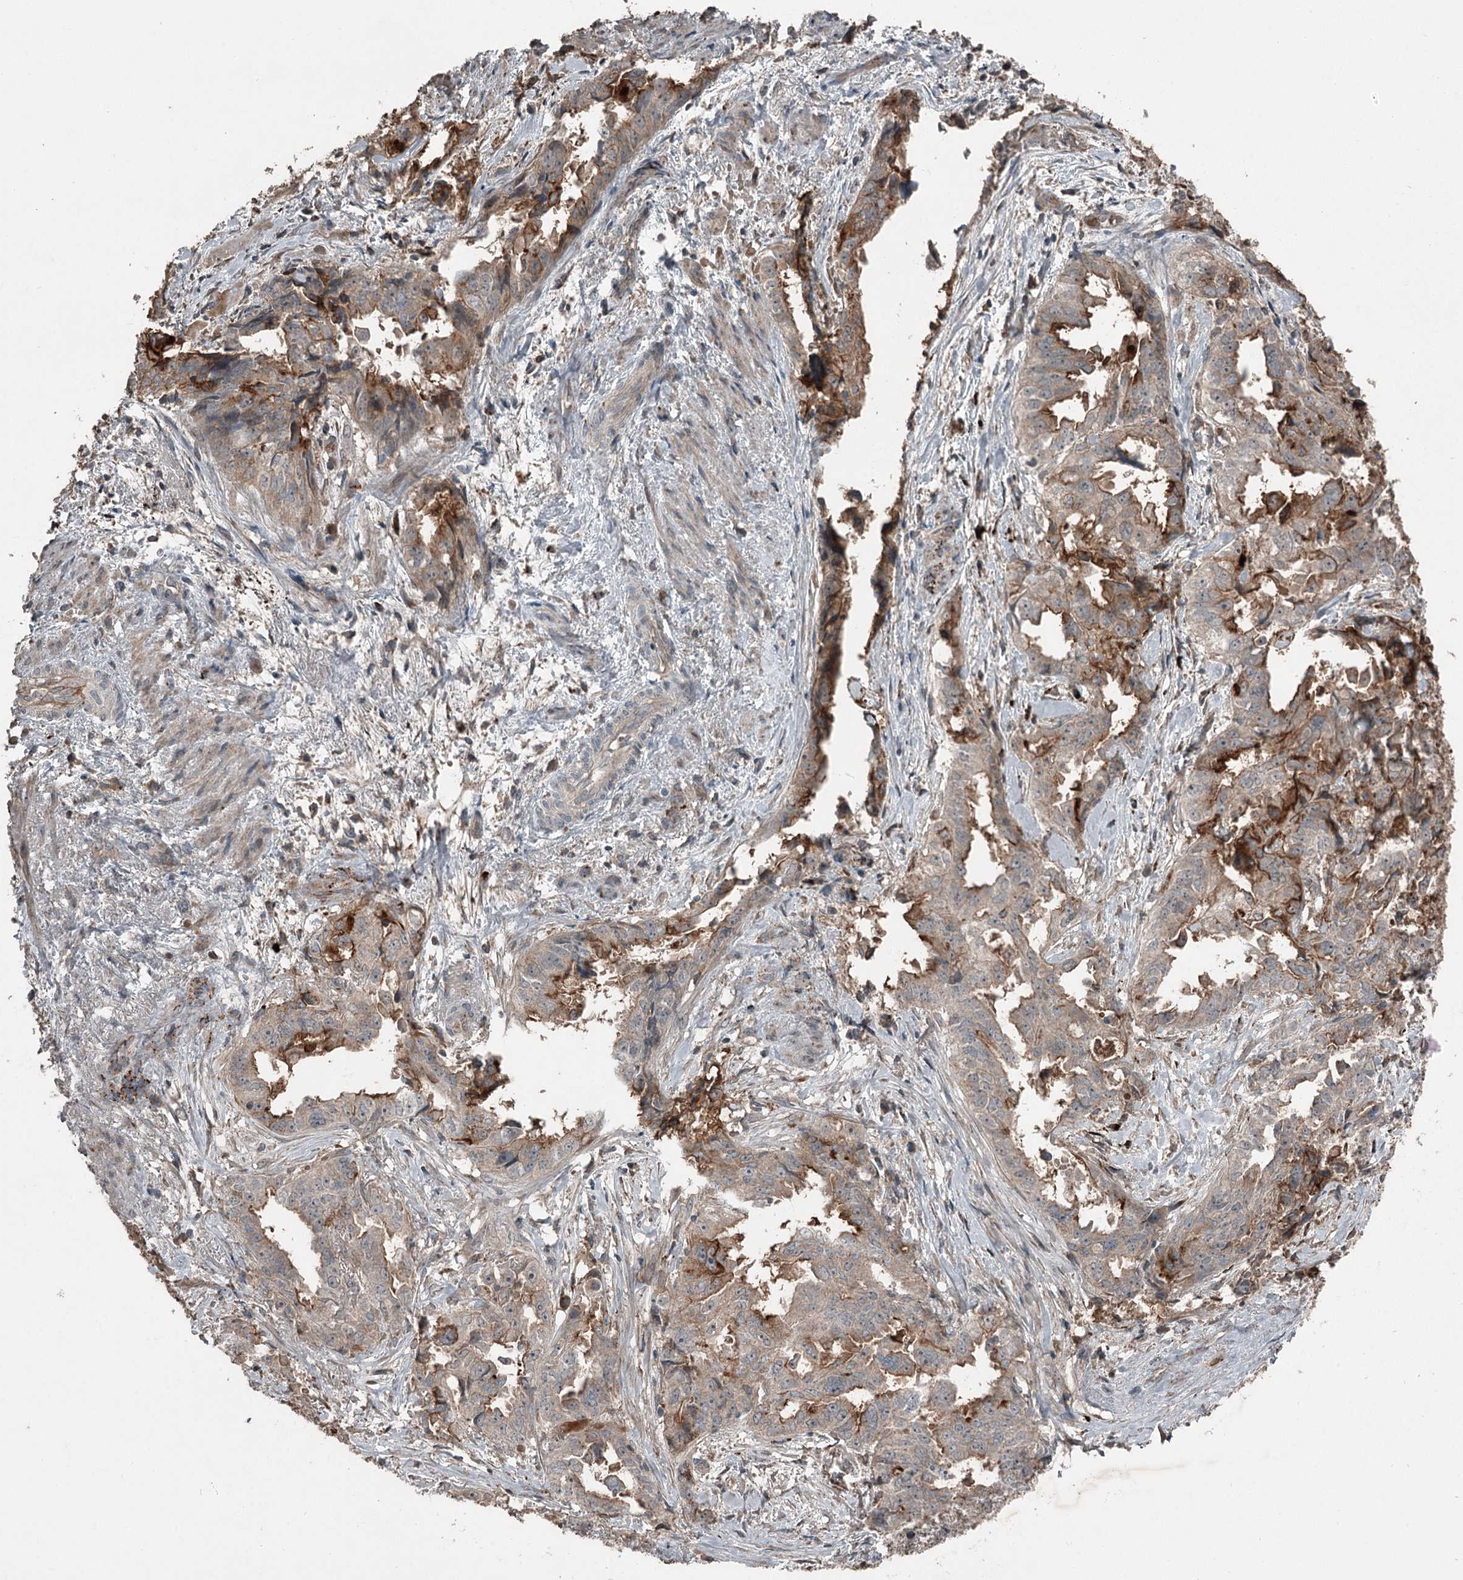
{"staining": {"intensity": "moderate", "quantity": "25%-75%", "location": "cytoplasmic/membranous"}, "tissue": "endometrial cancer", "cell_type": "Tumor cells", "image_type": "cancer", "snomed": [{"axis": "morphology", "description": "Adenocarcinoma, NOS"}, {"axis": "topography", "description": "Endometrium"}], "caption": "This is a photomicrograph of immunohistochemistry (IHC) staining of endometrial cancer (adenocarcinoma), which shows moderate positivity in the cytoplasmic/membranous of tumor cells.", "gene": "SLC39A8", "patient": {"sex": "female", "age": 65}}